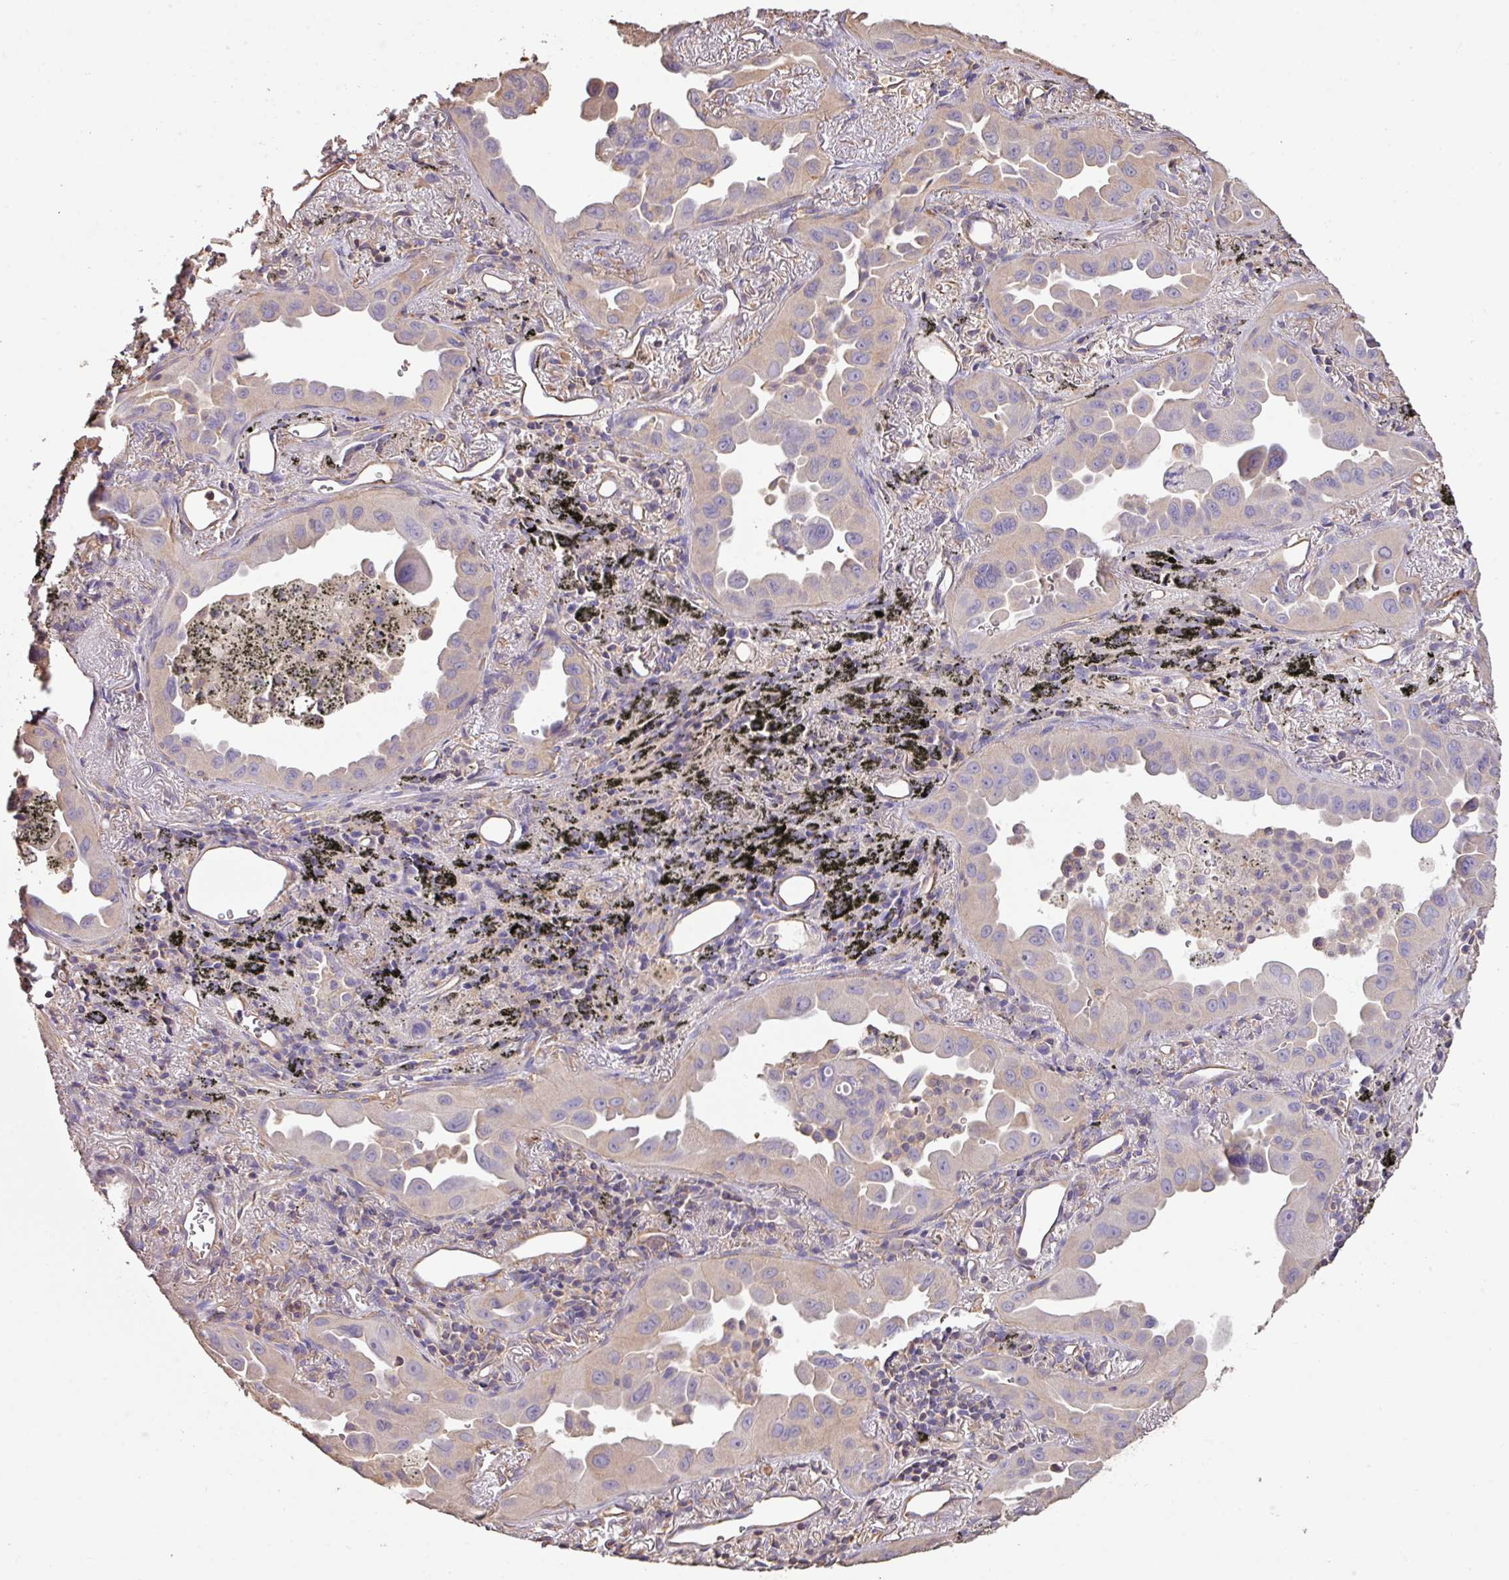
{"staining": {"intensity": "negative", "quantity": "none", "location": "none"}, "tissue": "lung cancer", "cell_type": "Tumor cells", "image_type": "cancer", "snomed": [{"axis": "morphology", "description": "Adenocarcinoma, NOS"}, {"axis": "topography", "description": "Lung"}], "caption": "Tumor cells show no significant protein expression in adenocarcinoma (lung). Brightfield microscopy of immunohistochemistry stained with DAB (3,3'-diaminobenzidine) (brown) and hematoxylin (blue), captured at high magnification.", "gene": "CALML4", "patient": {"sex": "male", "age": 68}}